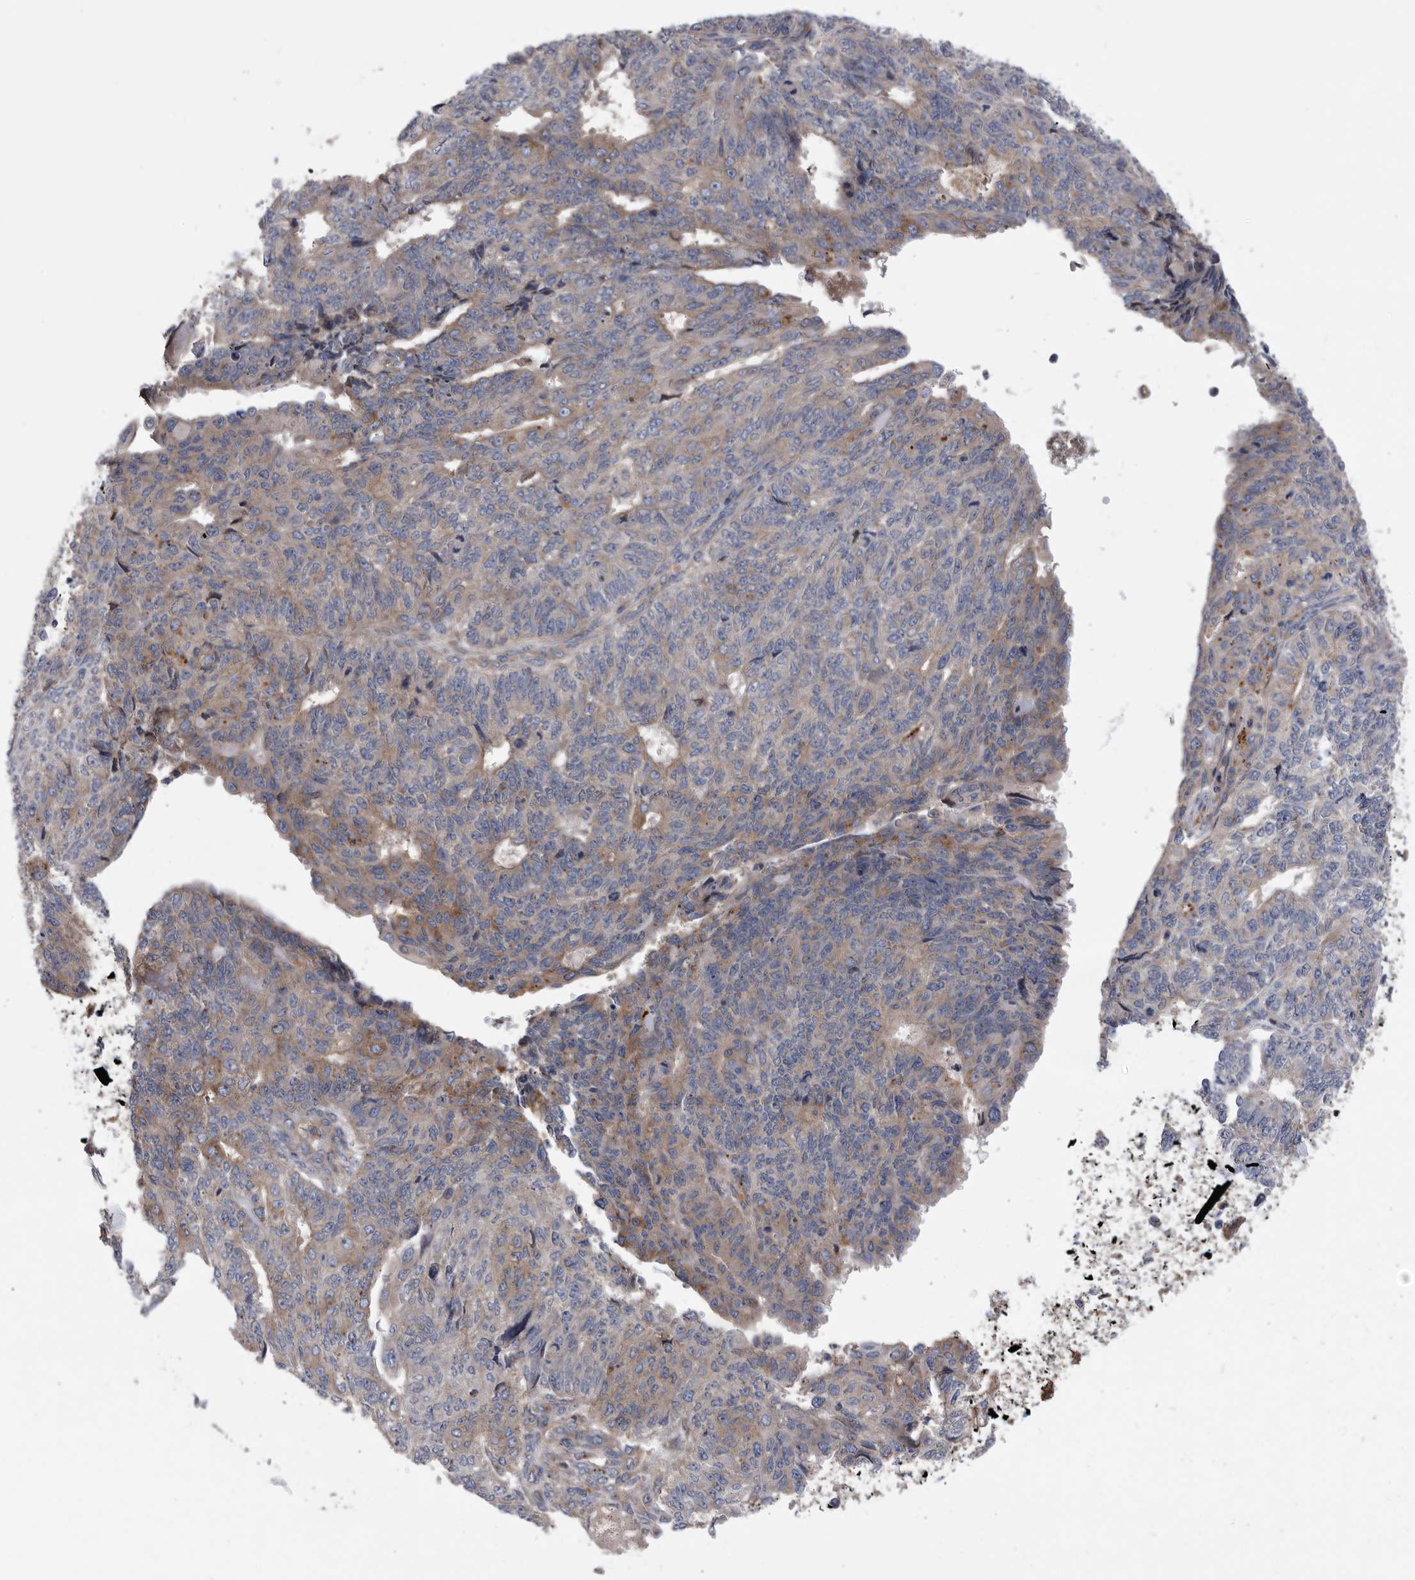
{"staining": {"intensity": "moderate", "quantity": "<25%", "location": "cytoplasmic/membranous"}, "tissue": "endometrial cancer", "cell_type": "Tumor cells", "image_type": "cancer", "snomed": [{"axis": "morphology", "description": "Adenocarcinoma, NOS"}, {"axis": "topography", "description": "Endometrium"}], "caption": "High-magnification brightfield microscopy of endometrial cancer (adenocarcinoma) stained with DAB (3,3'-diaminobenzidine) (brown) and counterstained with hematoxylin (blue). tumor cells exhibit moderate cytoplasmic/membranous expression is seen in approximately<25% of cells.", "gene": "BAIAP3", "patient": {"sex": "female", "age": 32}}